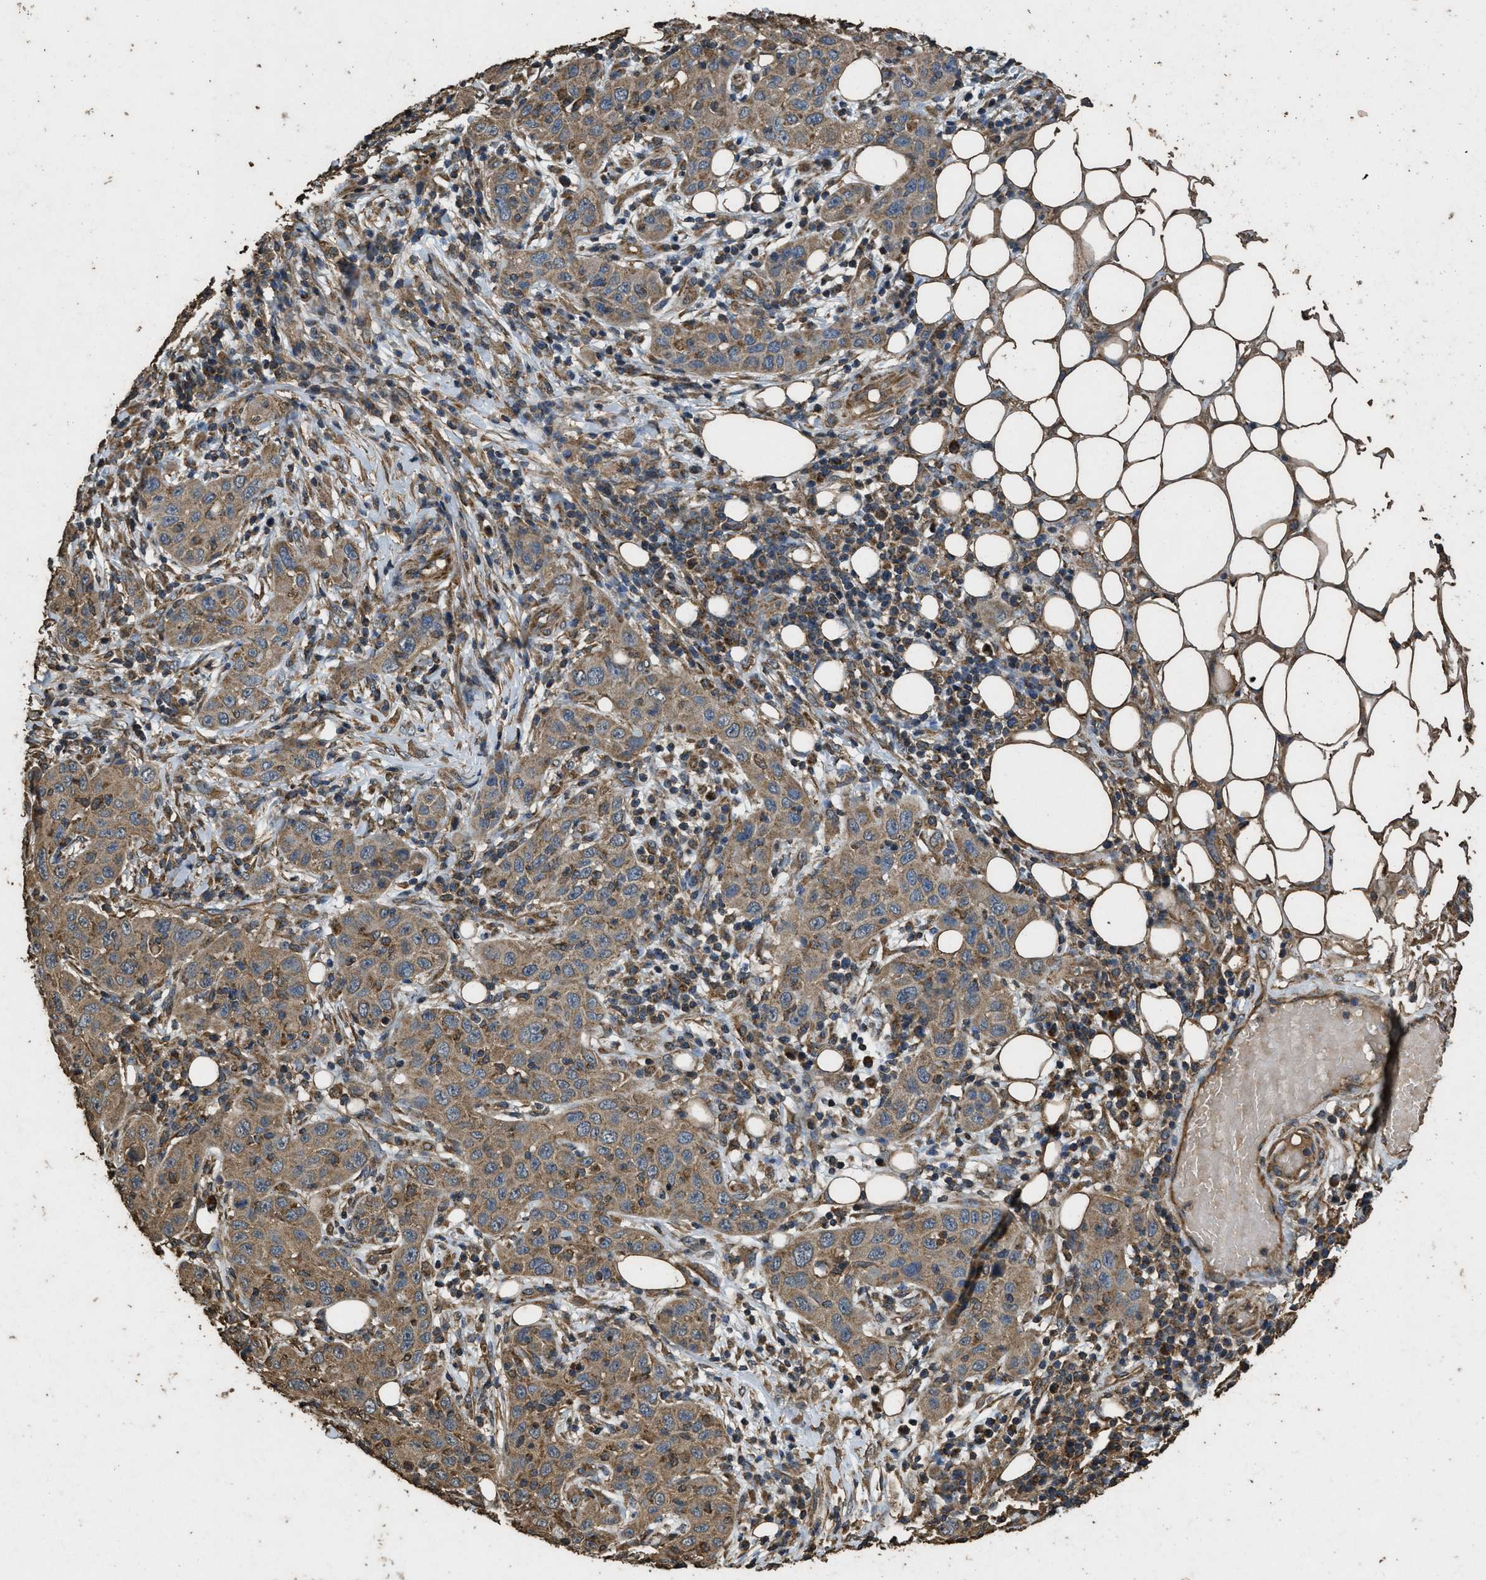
{"staining": {"intensity": "moderate", "quantity": ">75%", "location": "cytoplasmic/membranous"}, "tissue": "skin cancer", "cell_type": "Tumor cells", "image_type": "cancer", "snomed": [{"axis": "morphology", "description": "Squamous cell carcinoma, NOS"}, {"axis": "topography", "description": "Skin"}], "caption": "This histopathology image displays immunohistochemistry staining of skin cancer (squamous cell carcinoma), with medium moderate cytoplasmic/membranous staining in about >75% of tumor cells.", "gene": "CYRIA", "patient": {"sex": "female", "age": 88}}